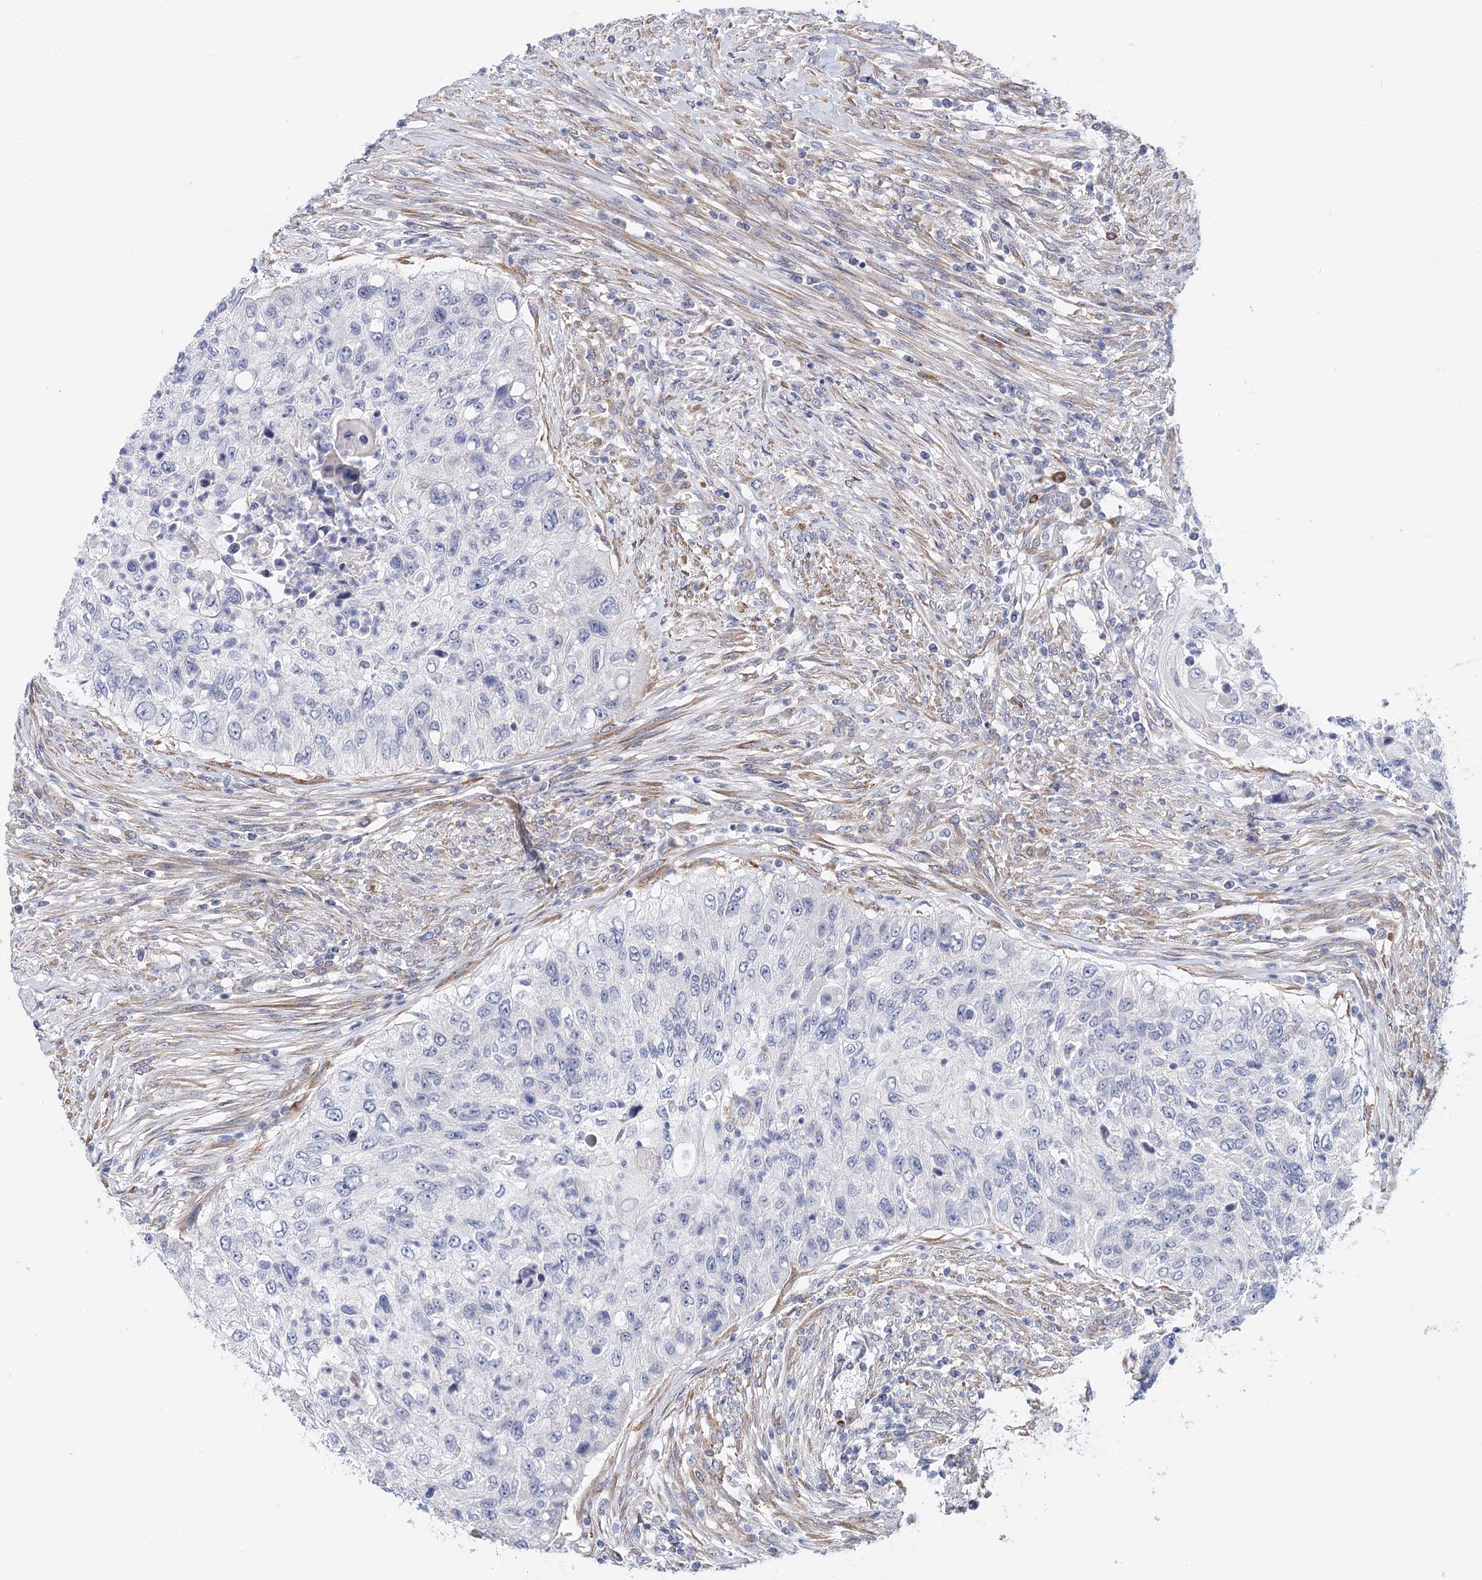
{"staining": {"intensity": "negative", "quantity": "none", "location": "none"}, "tissue": "urothelial cancer", "cell_type": "Tumor cells", "image_type": "cancer", "snomed": [{"axis": "morphology", "description": "Urothelial carcinoma, High grade"}, {"axis": "topography", "description": "Urinary bladder"}], "caption": "Immunohistochemical staining of urothelial carcinoma (high-grade) exhibits no significant staining in tumor cells.", "gene": "TEX12", "patient": {"sex": "female", "age": 60}}